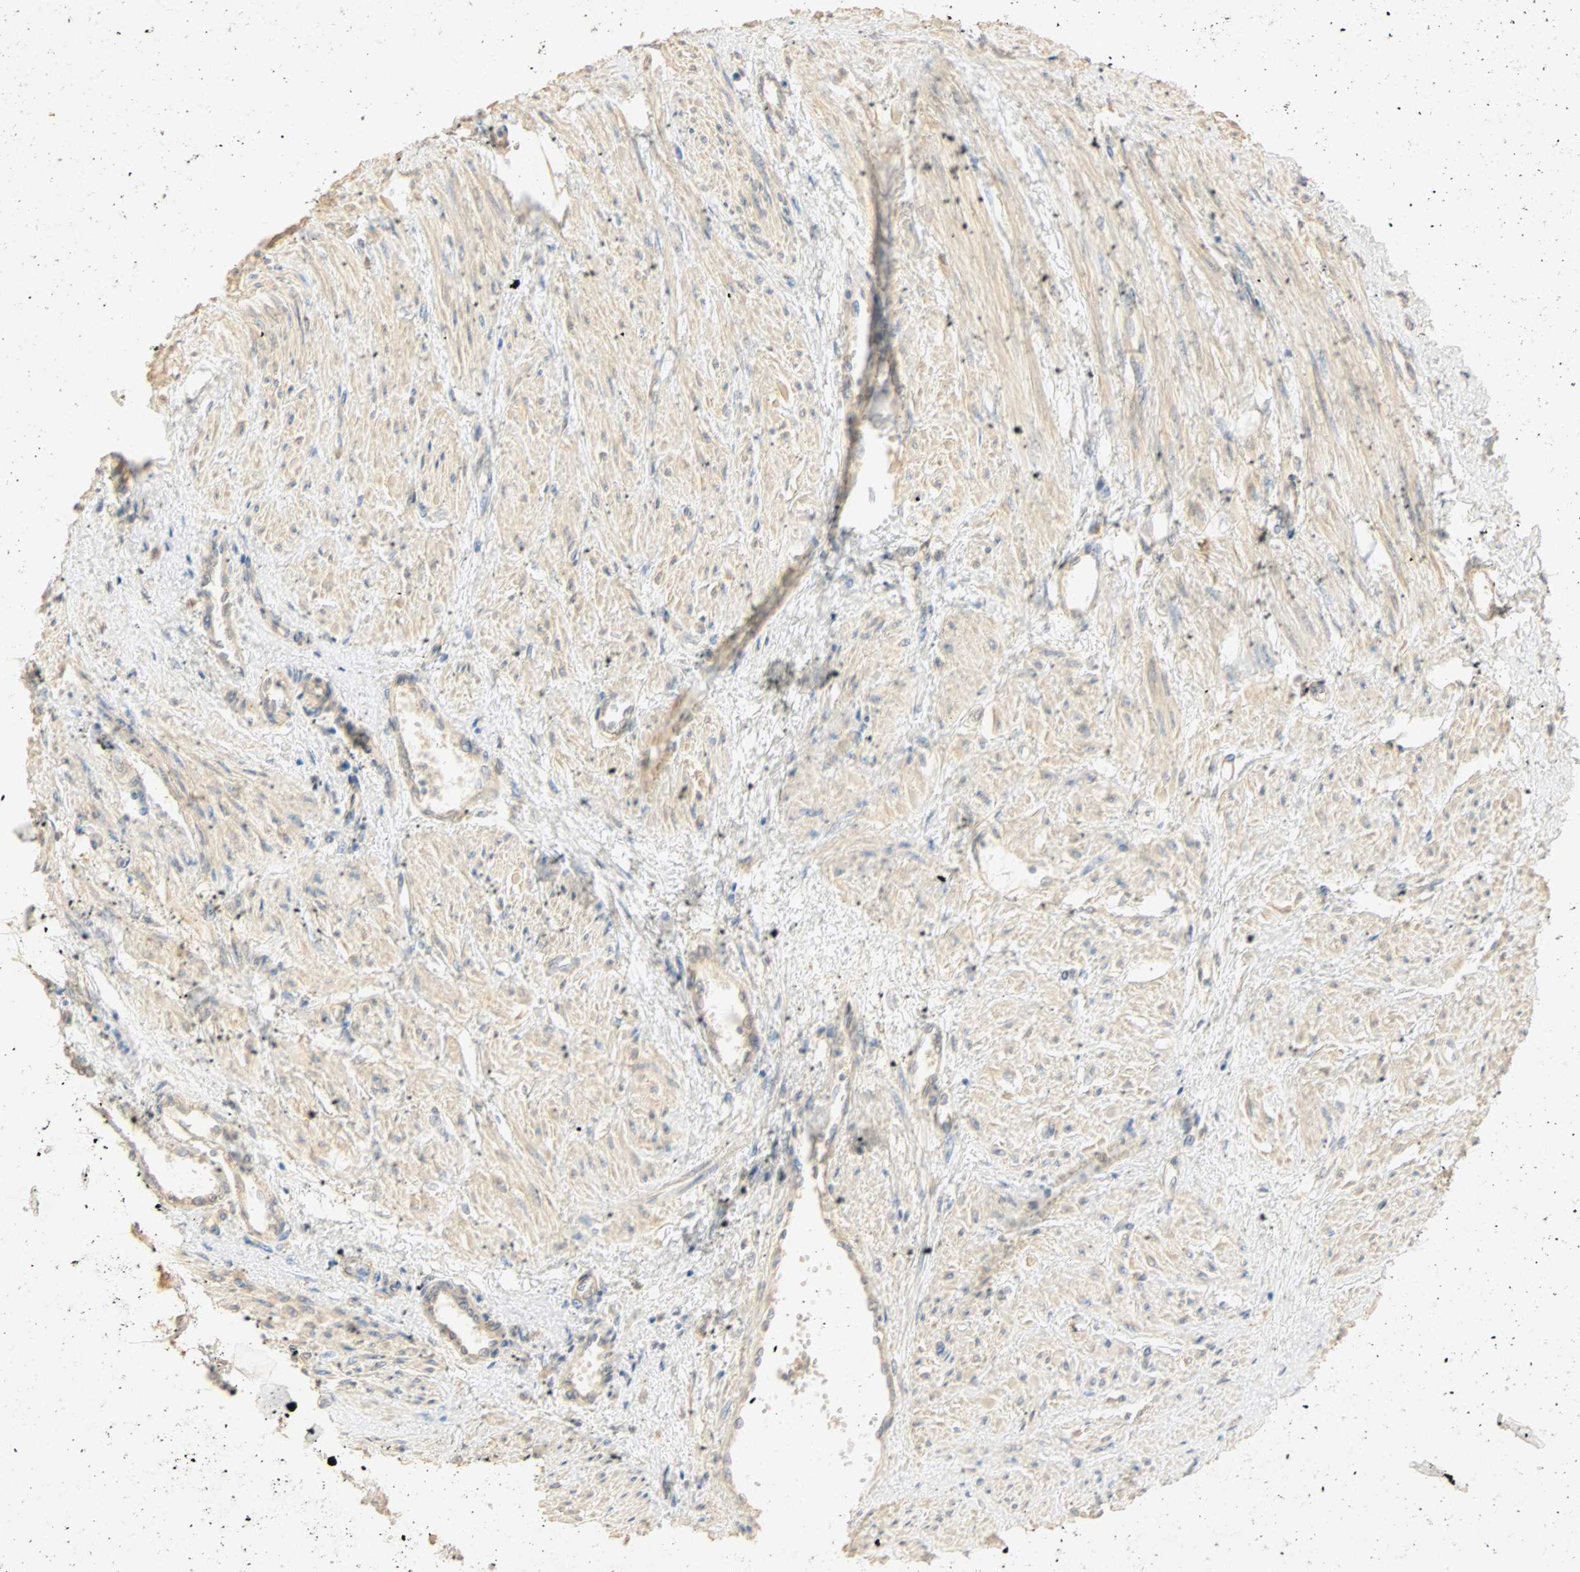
{"staining": {"intensity": "weak", "quantity": "25%-75%", "location": "cytoplasmic/membranous"}, "tissue": "smooth muscle", "cell_type": "Smooth muscle cells", "image_type": "normal", "snomed": [{"axis": "morphology", "description": "Normal tissue, NOS"}, {"axis": "topography", "description": "Smooth muscle"}, {"axis": "topography", "description": "Uterus"}], "caption": "IHC (DAB) staining of unremarkable human smooth muscle shows weak cytoplasmic/membranous protein expression in about 25%-75% of smooth muscle cells. (Stains: DAB (3,3'-diaminobenzidine) in brown, nuclei in blue, Microscopy: brightfield microscopy at high magnification).", "gene": "SELENBP1", "patient": {"sex": "female", "age": 39}}